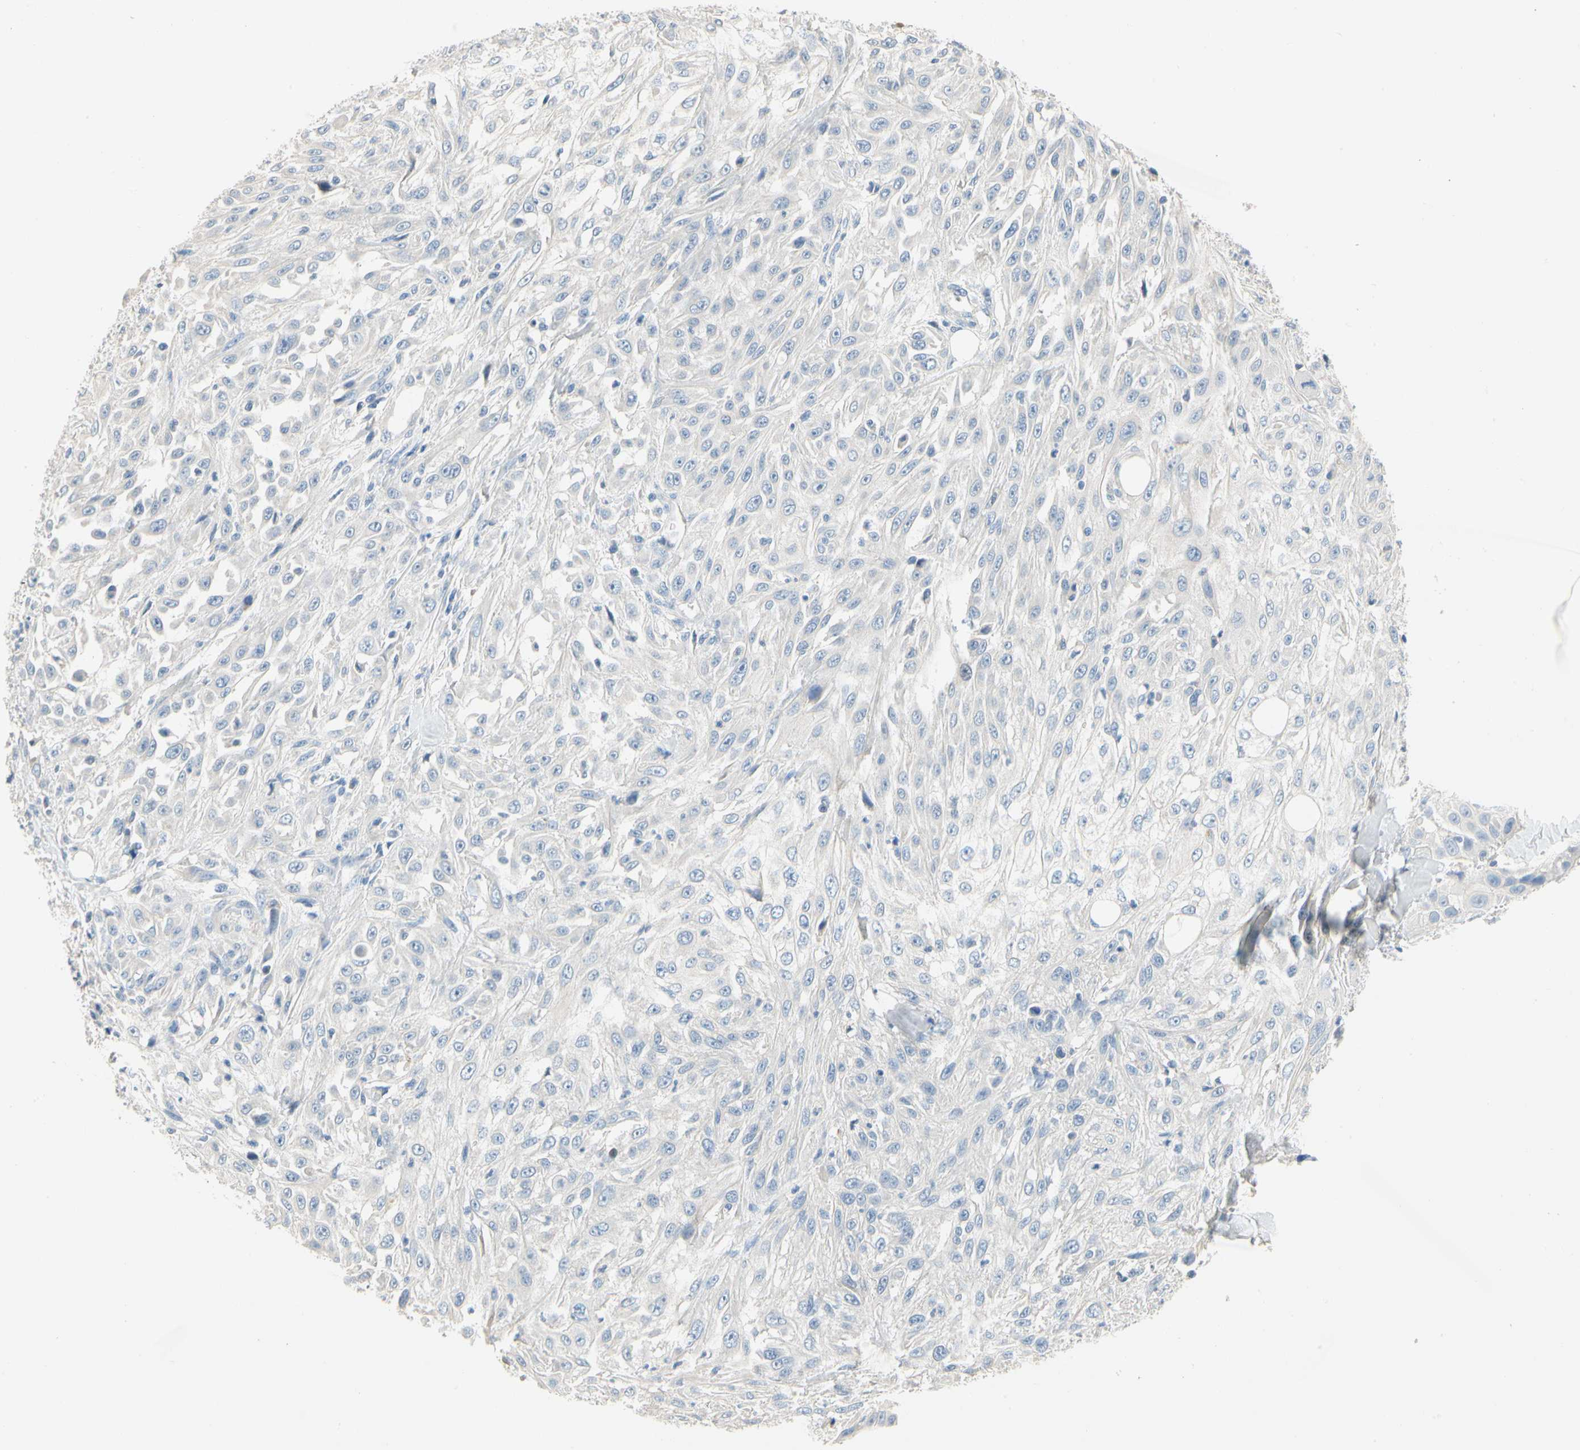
{"staining": {"intensity": "negative", "quantity": "none", "location": "none"}, "tissue": "skin cancer", "cell_type": "Tumor cells", "image_type": "cancer", "snomed": [{"axis": "morphology", "description": "Squamous cell carcinoma, NOS"}, {"axis": "topography", "description": "Skin"}], "caption": "High power microscopy image of an immunohistochemistry histopathology image of skin squamous cell carcinoma, revealing no significant positivity in tumor cells.", "gene": "CCM2L", "patient": {"sex": "male", "age": 75}}